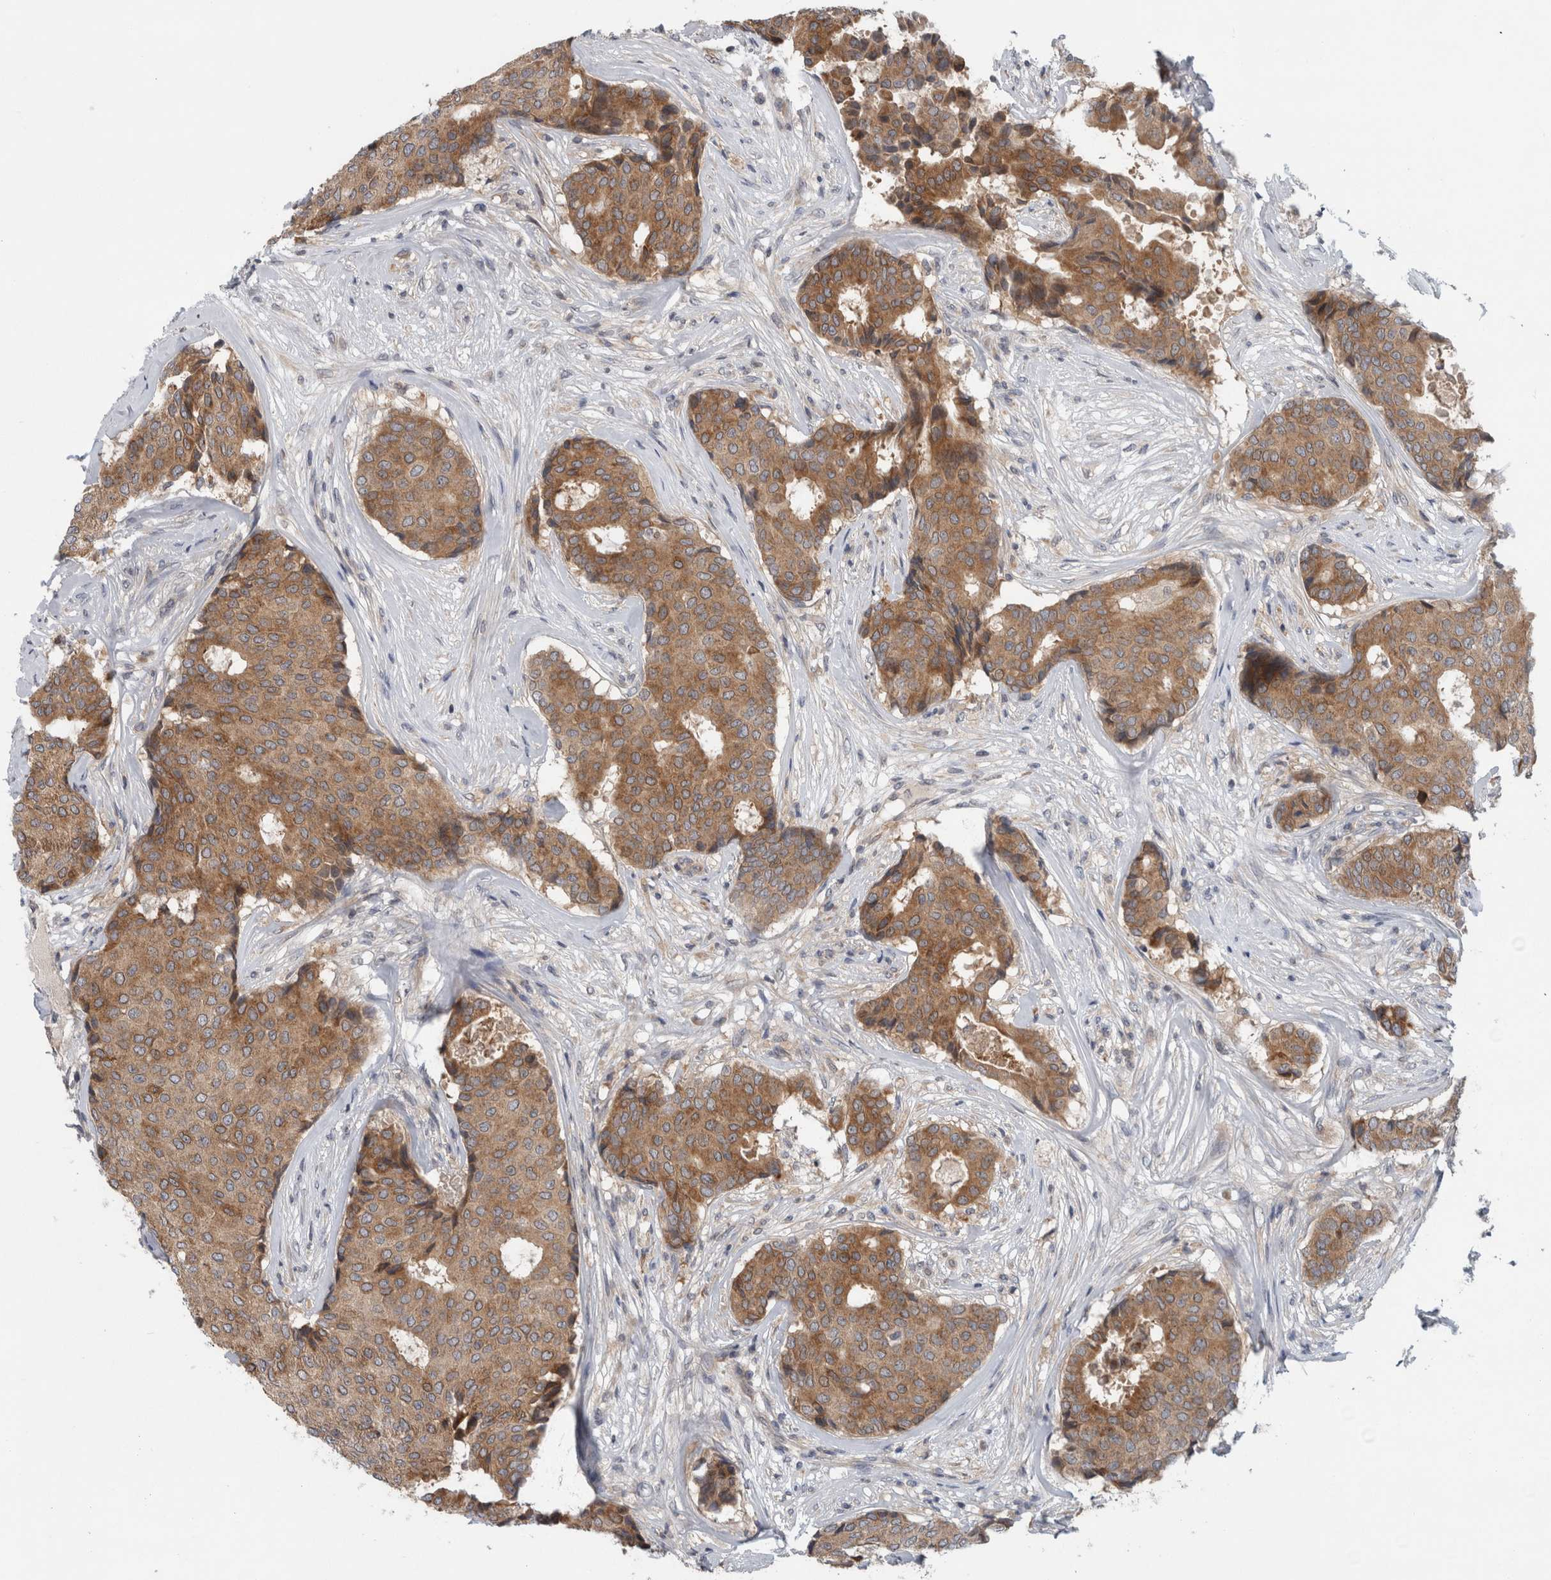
{"staining": {"intensity": "moderate", "quantity": ">75%", "location": "cytoplasmic/membranous"}, "tissue": "breast cancer", "cell_type": "Tumor cells", "image_type": "cancer", "snomed": [{"axis": "morphology", "description": "Duct carcinoma"}, {"axis": "topography", "description": "Breast"}], "caption": "There is medium levels of moderate cytoplasmic/membranous expression in tumor cells of infiltrating ductal carcinoma (breast), as demonstrated by immunohistochemical staining (brown color).", "gene": "PDCD2", "patient": {"sex": "female", "age": 75}}